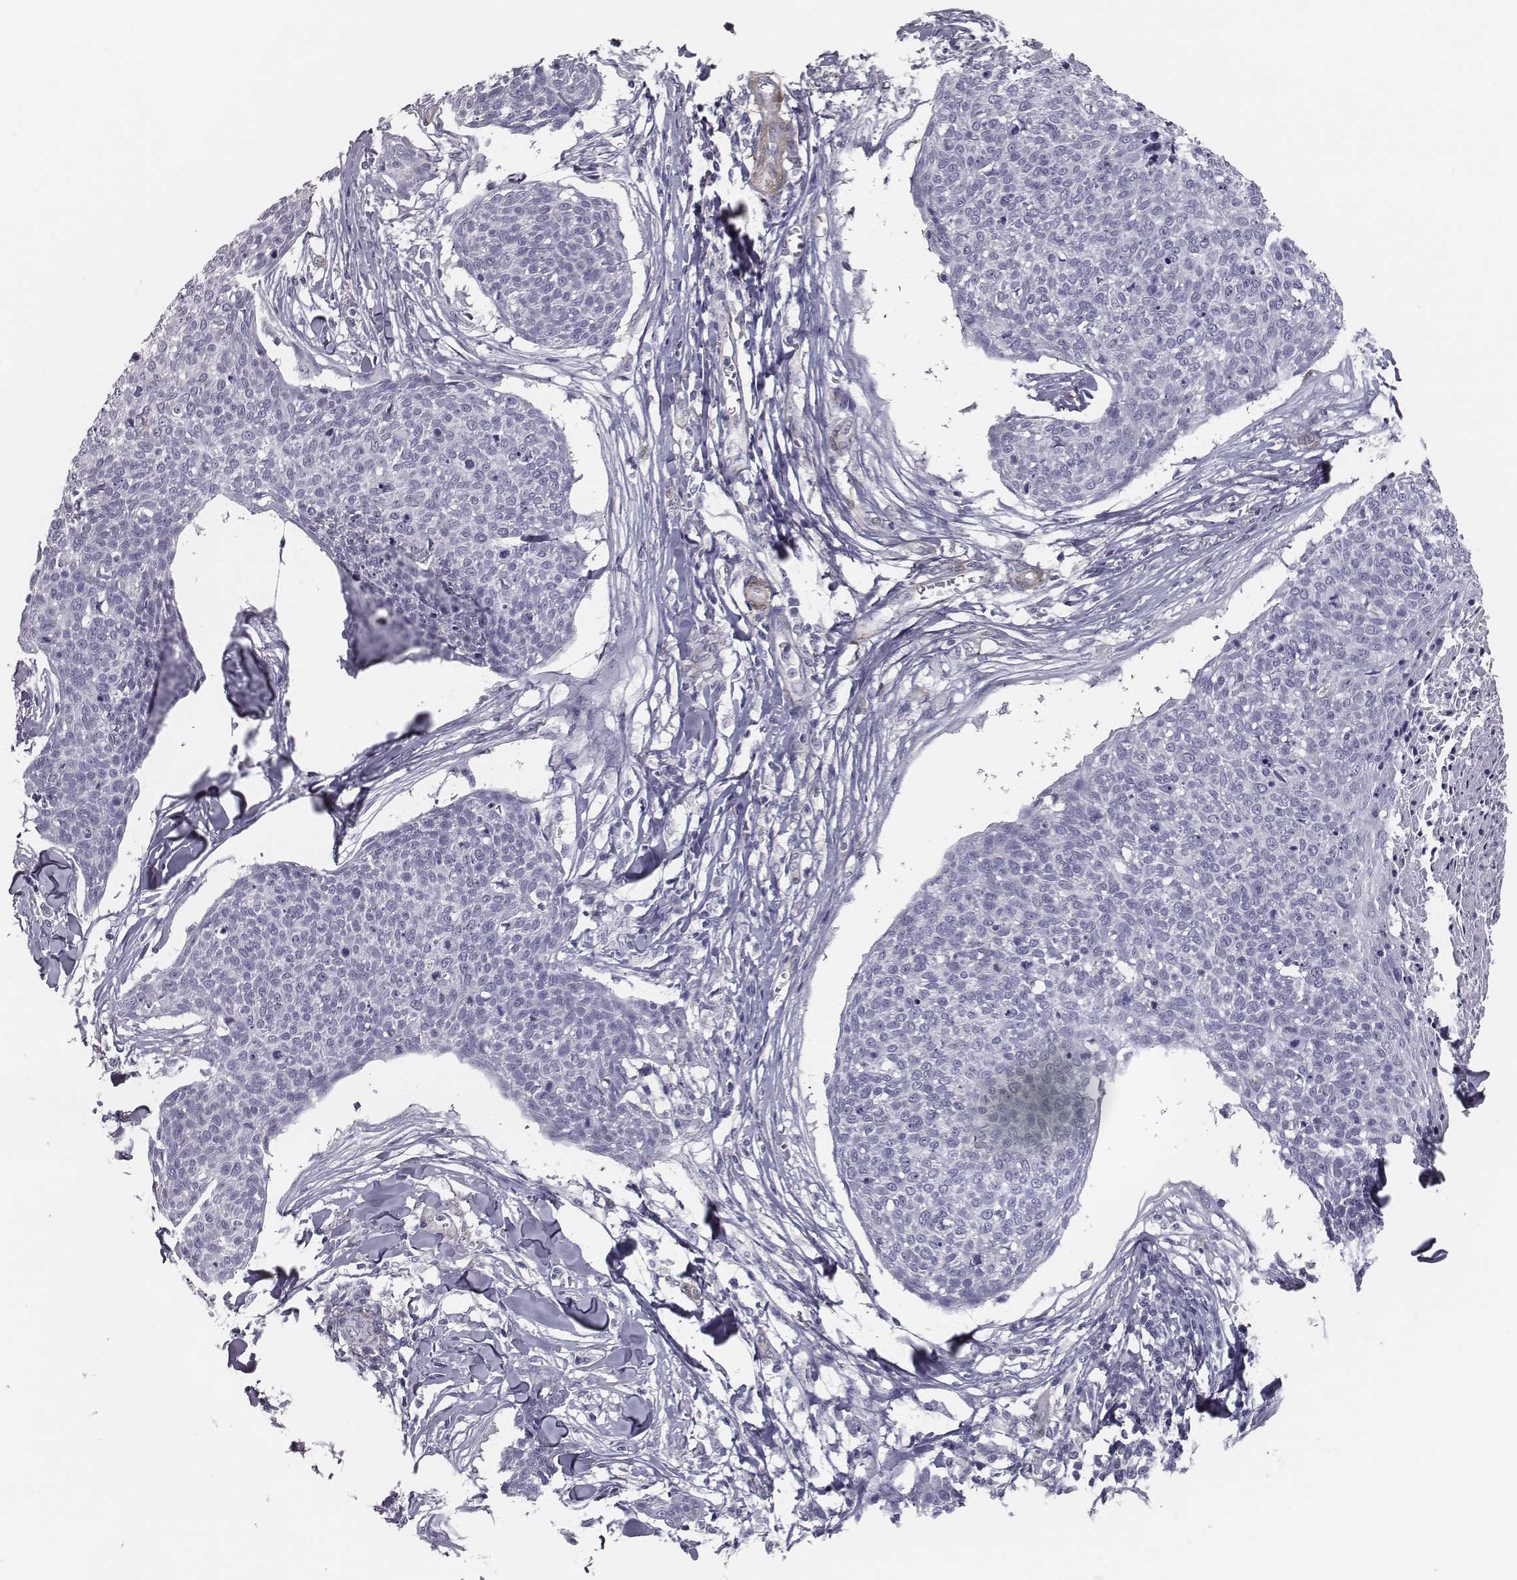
{"staining": {"intensity": "negative", "quantity": "none", "location": "none"}, "tissue": "skin cancer", "cell_type": "Tumor cells", "image_type": "cancer", "snomed": [{"axis": "morphology", "description": "Squamous cell carcinoma, NOS"}, {"axis": "topography", "description": "Skin"}, {"axis": "topography", "description": "Vulva"}], "caption": "Immunohistochemistry histopathology image of skin cancer (squamous cell carcinoma) stained for a protein (brown), which exhibits no expression in tumor cells.", "gene": "ISYNA1", "patient": {"sex": "female", "age": 75}}